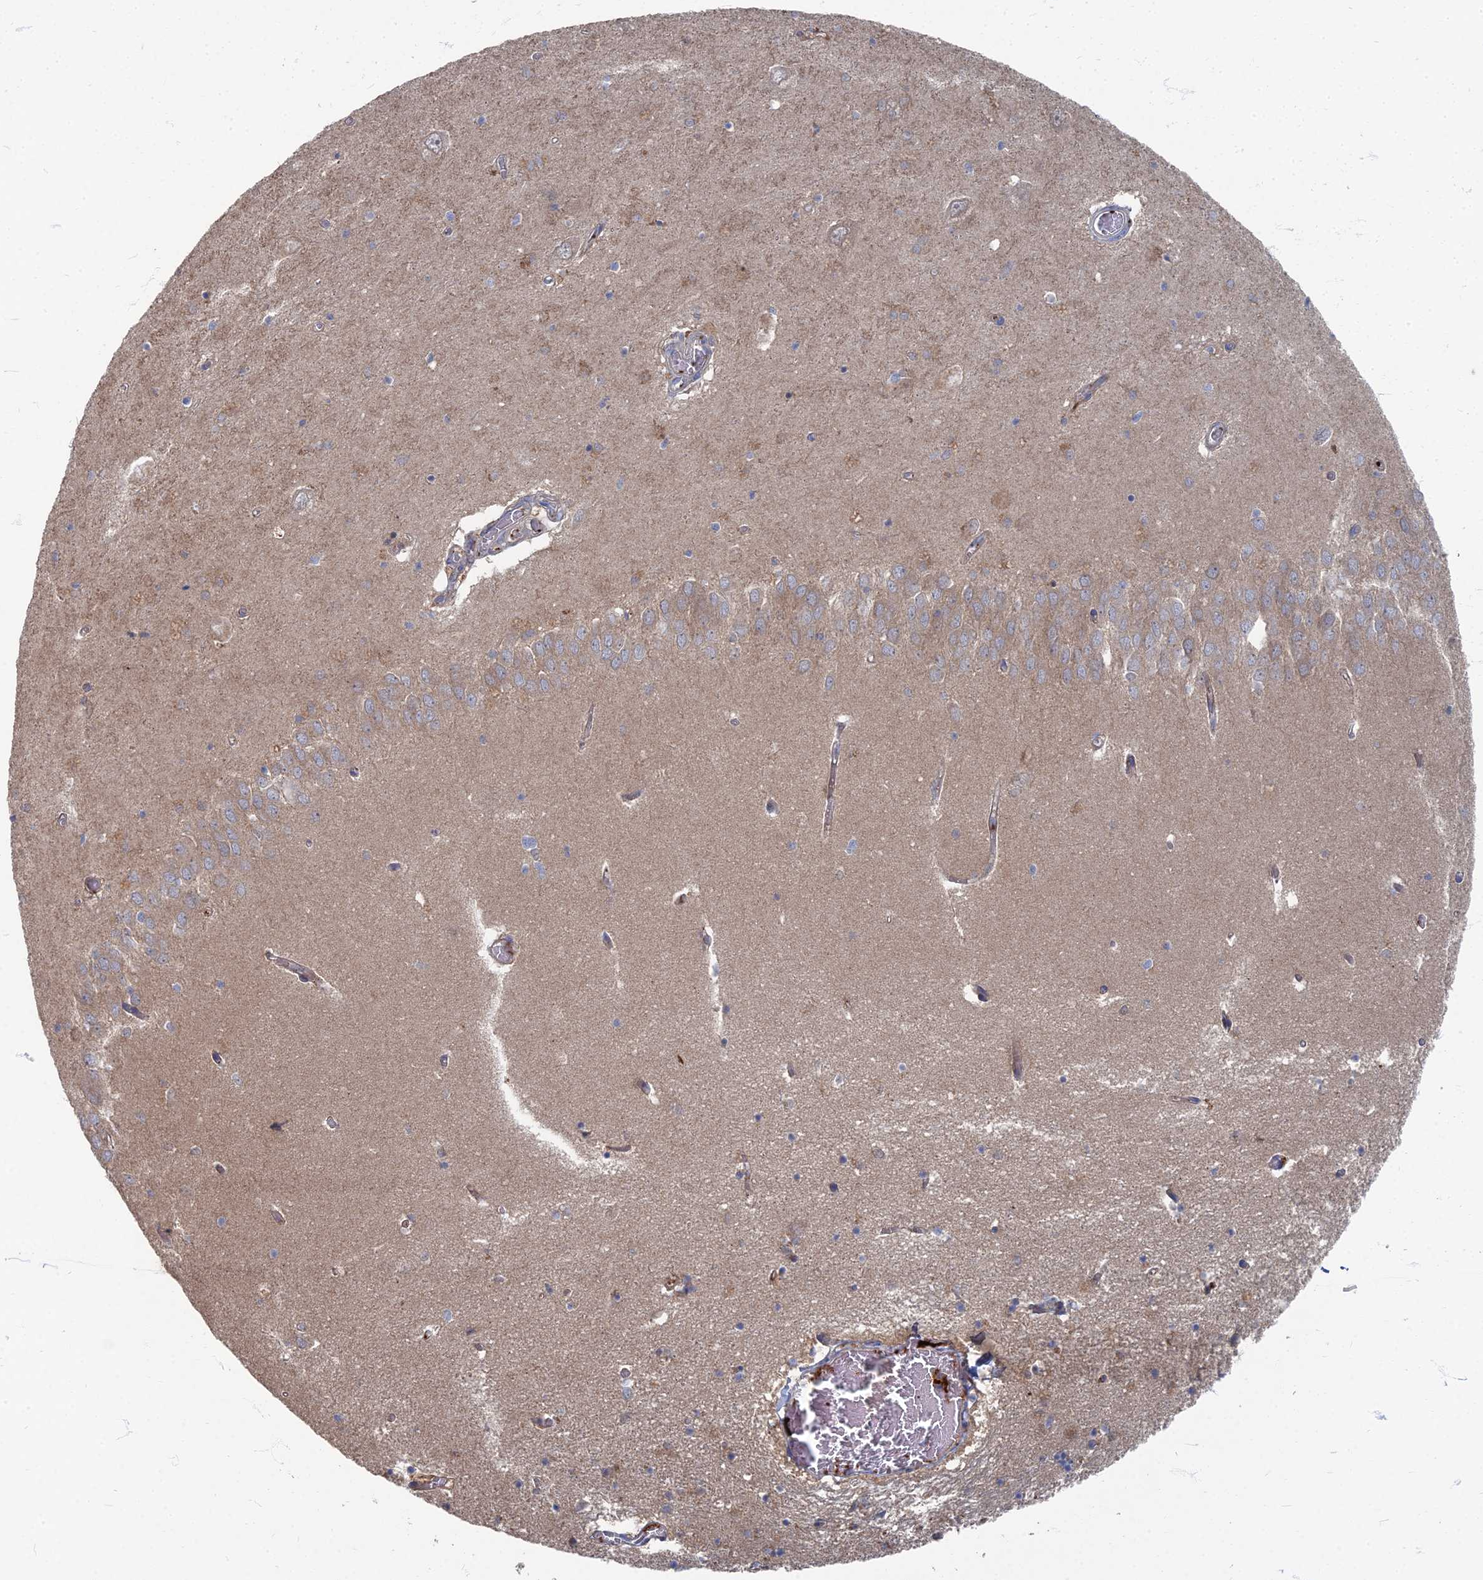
{"staining": {"intensity": "moderate", "quantity": "<25%", "location": "cytoplasmic/membranous"}, "tissue": "hippocampus", "cell_type": "Glial cells", "image_type": "normal", "snomed": [{"axis": "morphology", "description": "Normal tissue, NOS"}, {"axis": "topography", "description": "Hippocampus"}], "caption": "A histopathology image of hippocampus stained for a protein reveals moderate cytoplasmic/membranous brown staining in glial cells. Immunohistochemistry (ihc) stains the protein of interest in brown and the nuclei are stained blue.", "gene": "PPCDC", "patient": {"sex": "male", "age": 70}}